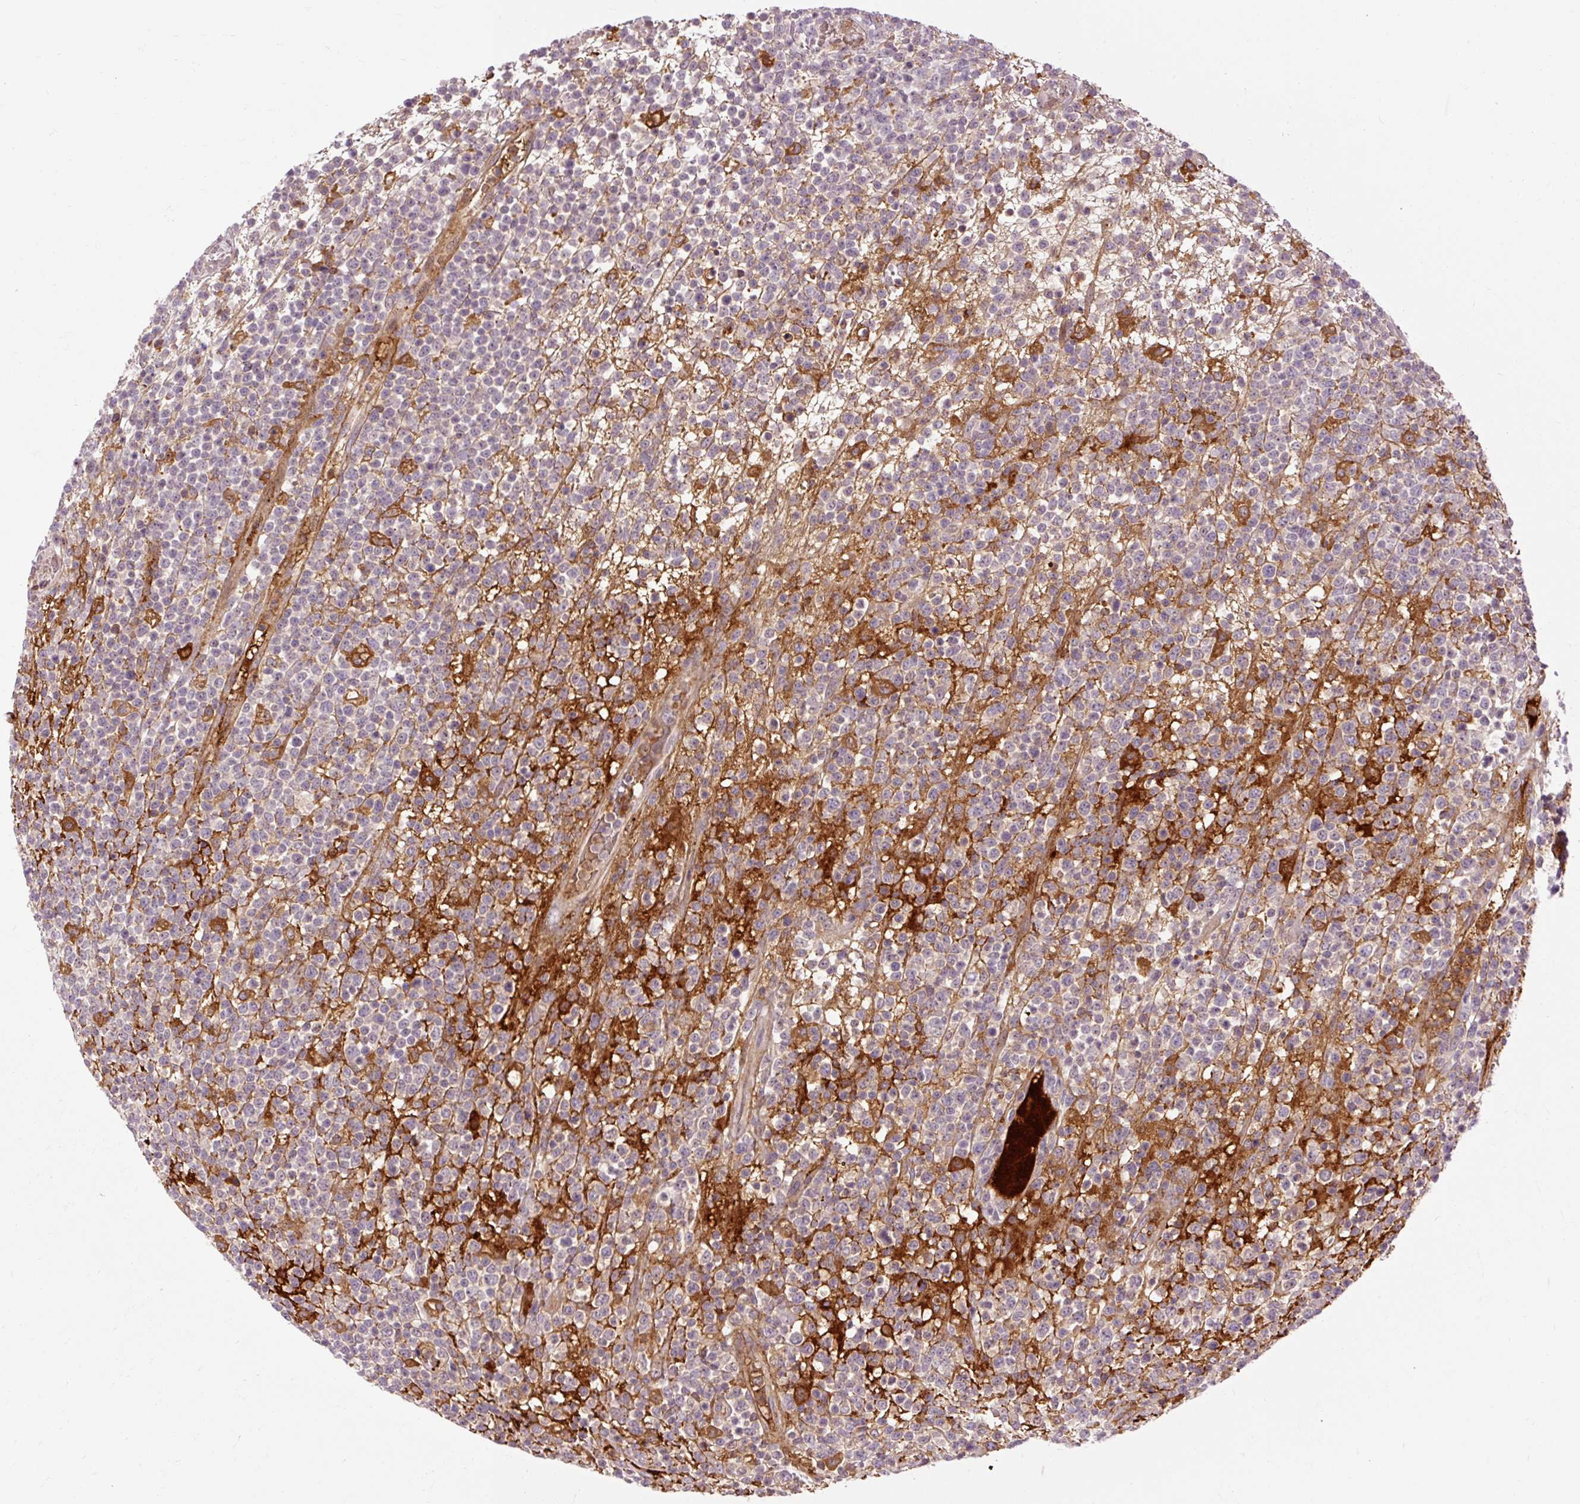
{"staining": {"intensity": "negative", "quantity": "none", "location": "none"}, "tissue": "lymphoma", "cell_type": "Tumor cells", "image_type": "cancer", "snomed": [{"axis": "morphology", "description": "Malignant lymphoma, non-Hodgkin's type, High grade"}, {"axis": "topography", "description": "Colon"}], "caption": "Immunohistochemical staining of lymphoma reveals no significant positivity in tumor cells. Nuclei are stained in blue.", "gene": "CEBPZ", "patient": {"sex": "female", "age": 53}}